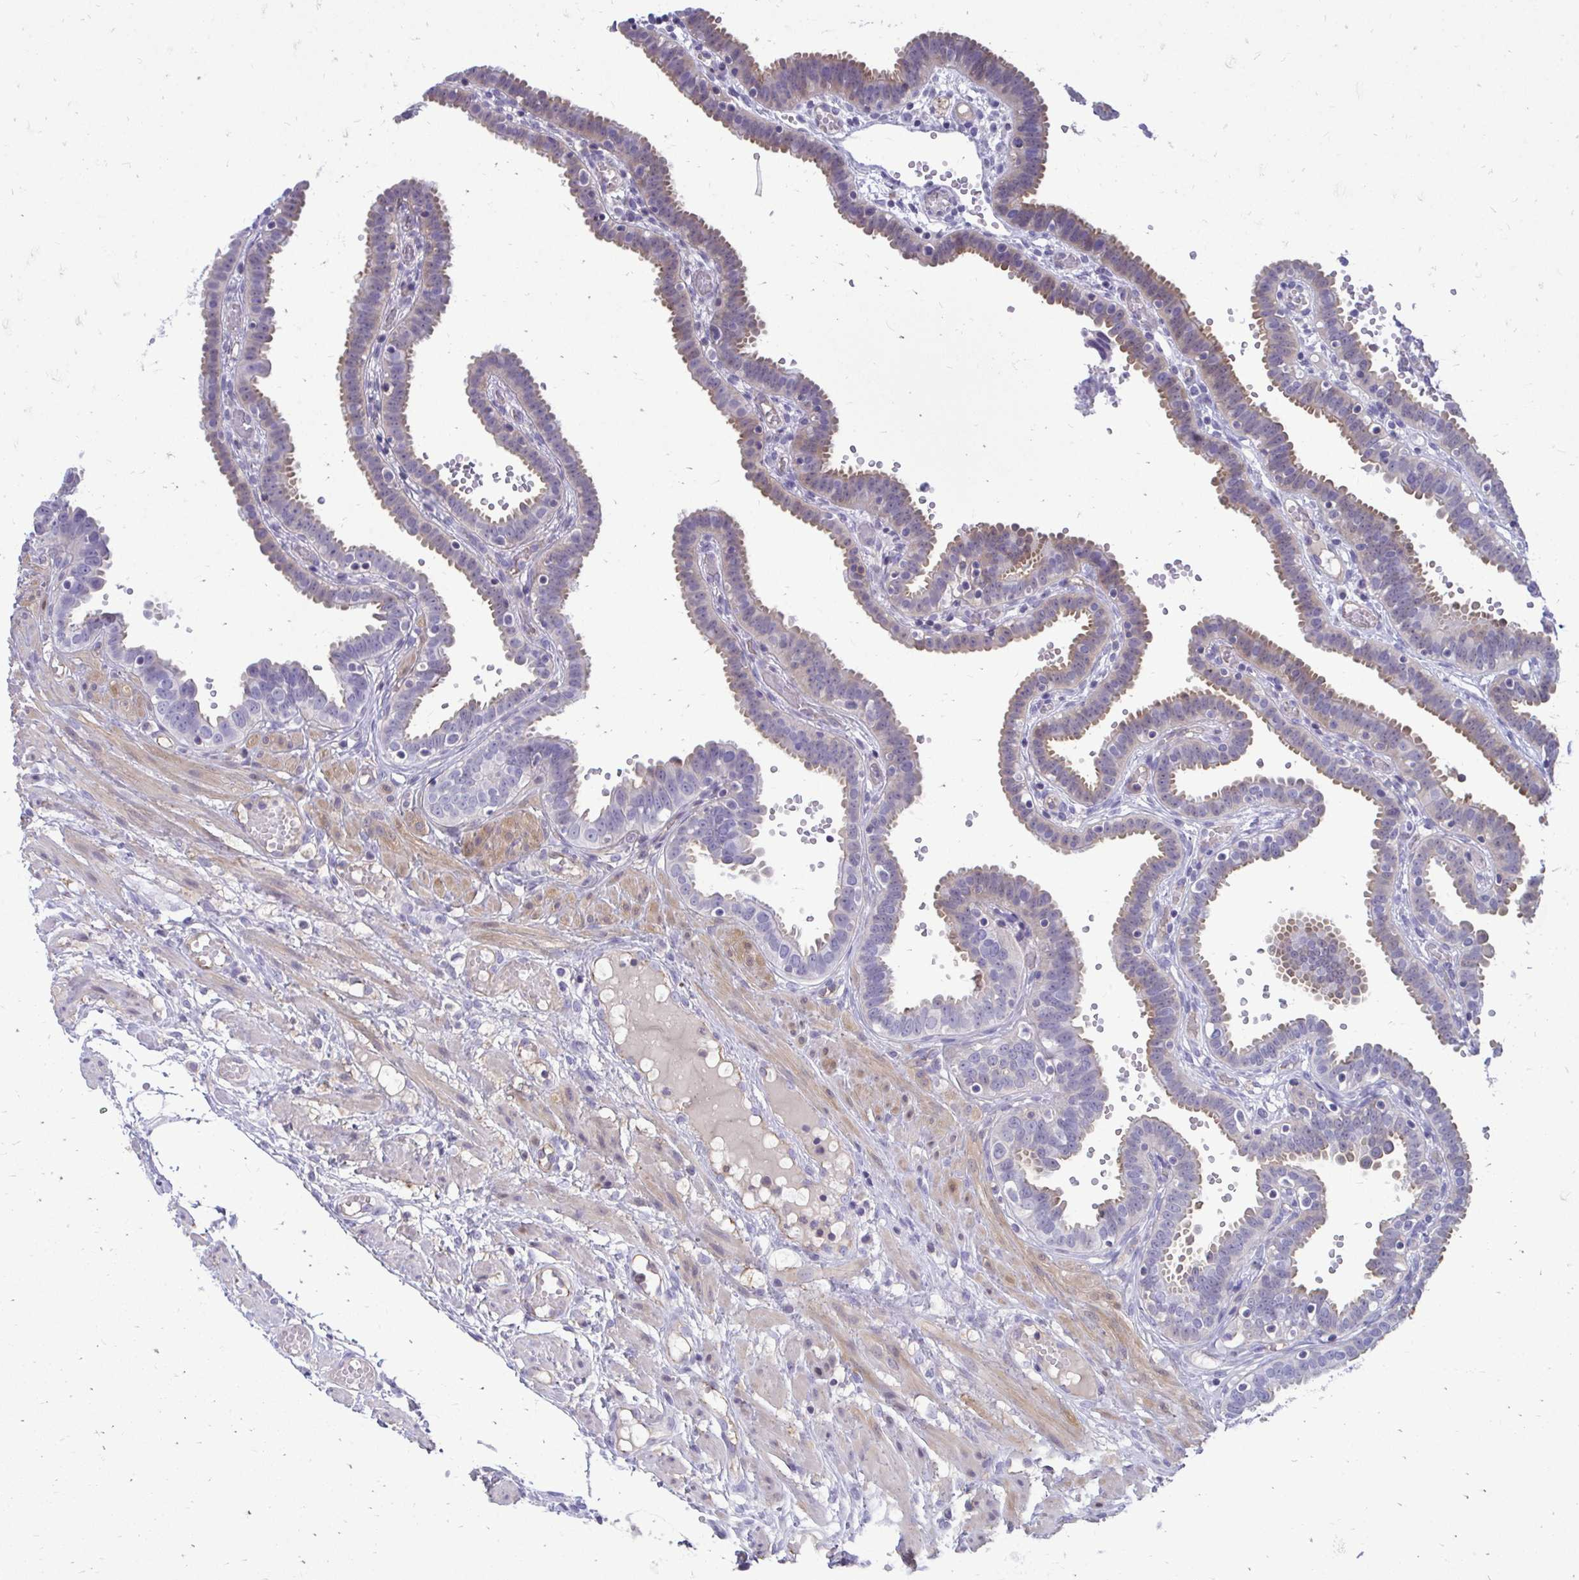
{"staining": {"intensity": "weak", "quantity": "<25%", "location": "cytoplasmic/membranous"}, "tissue": "fallopian tube", "cell_type": "Glandular cells", "image_type": "normal", "snomed": [{"axis": "morphology", "description": "Normal tissue, NOS"}, {"axis": "topography", "description": "Fallopian tube"}], "caption": "This histopathology image is of benign fallopian tube stained with immunohistochemistry to label a protein in brown with the nuclei are counter-stained blue. There is no staining in glandular cells.", "gene": "FABP3", "patient": {"sex": "female", "age": 37}}